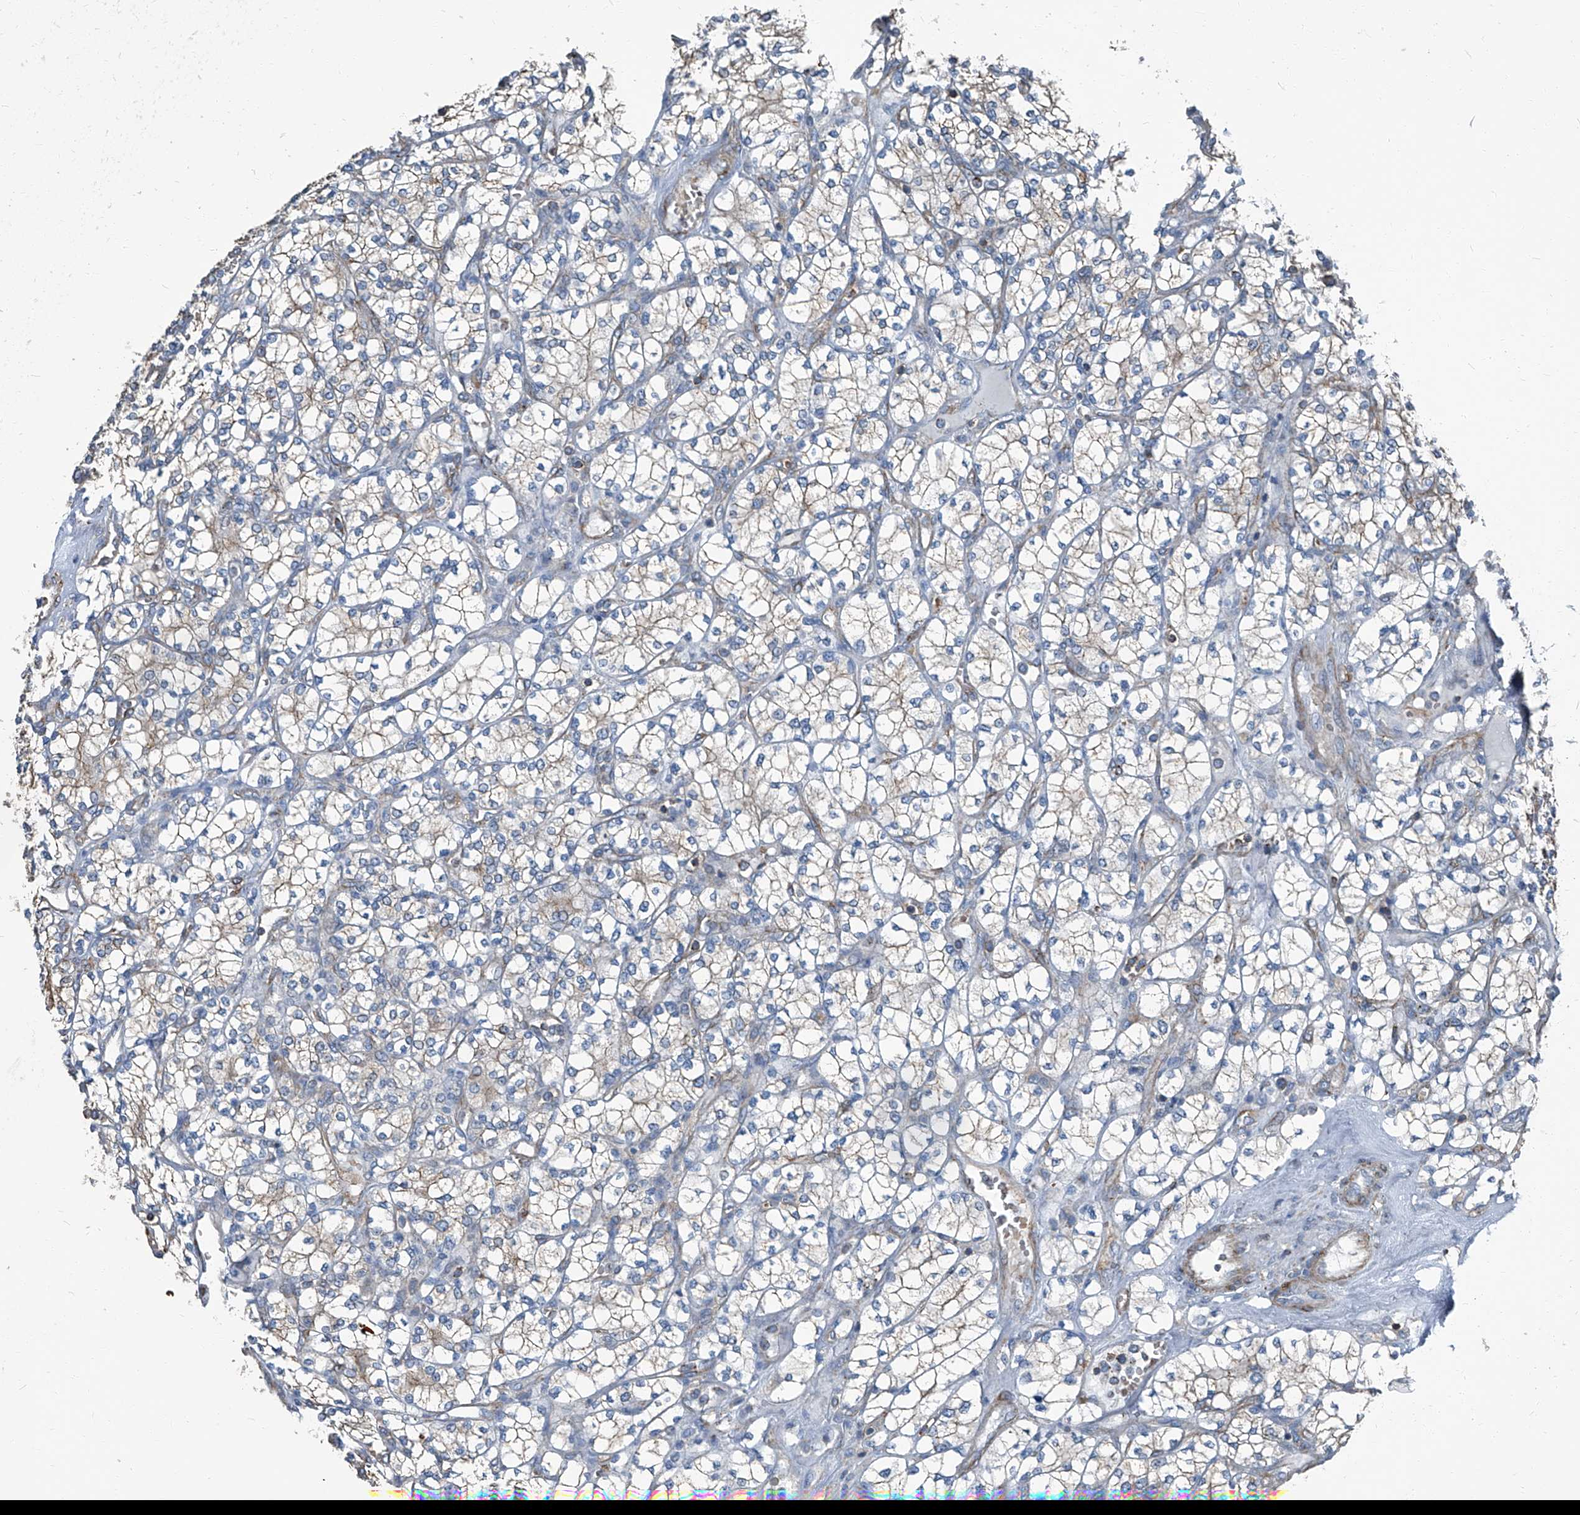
{"staining": {"intensity": "weak", "quantity": ">75%", "location": "cytoplasmic/membranous"}, "tissue": "renal cancer", "cell_type": "Tumor cells", "image_type": "cancer", "snomed": [{"axis": "morphology", "description": "Adenocarcinoma, NOS"}, {"axis": "topography", "description": "Kidney"}], "caption": "Weak cytoplasmic/membranous positivity for a protein is appreciated in about >75% of tumor cells of renal cancer (adenocarcinoma) using immunohistochemistry (IHC).", "gene": "SEPTIN7", "patient": {"sex": "male", "age": 77}}